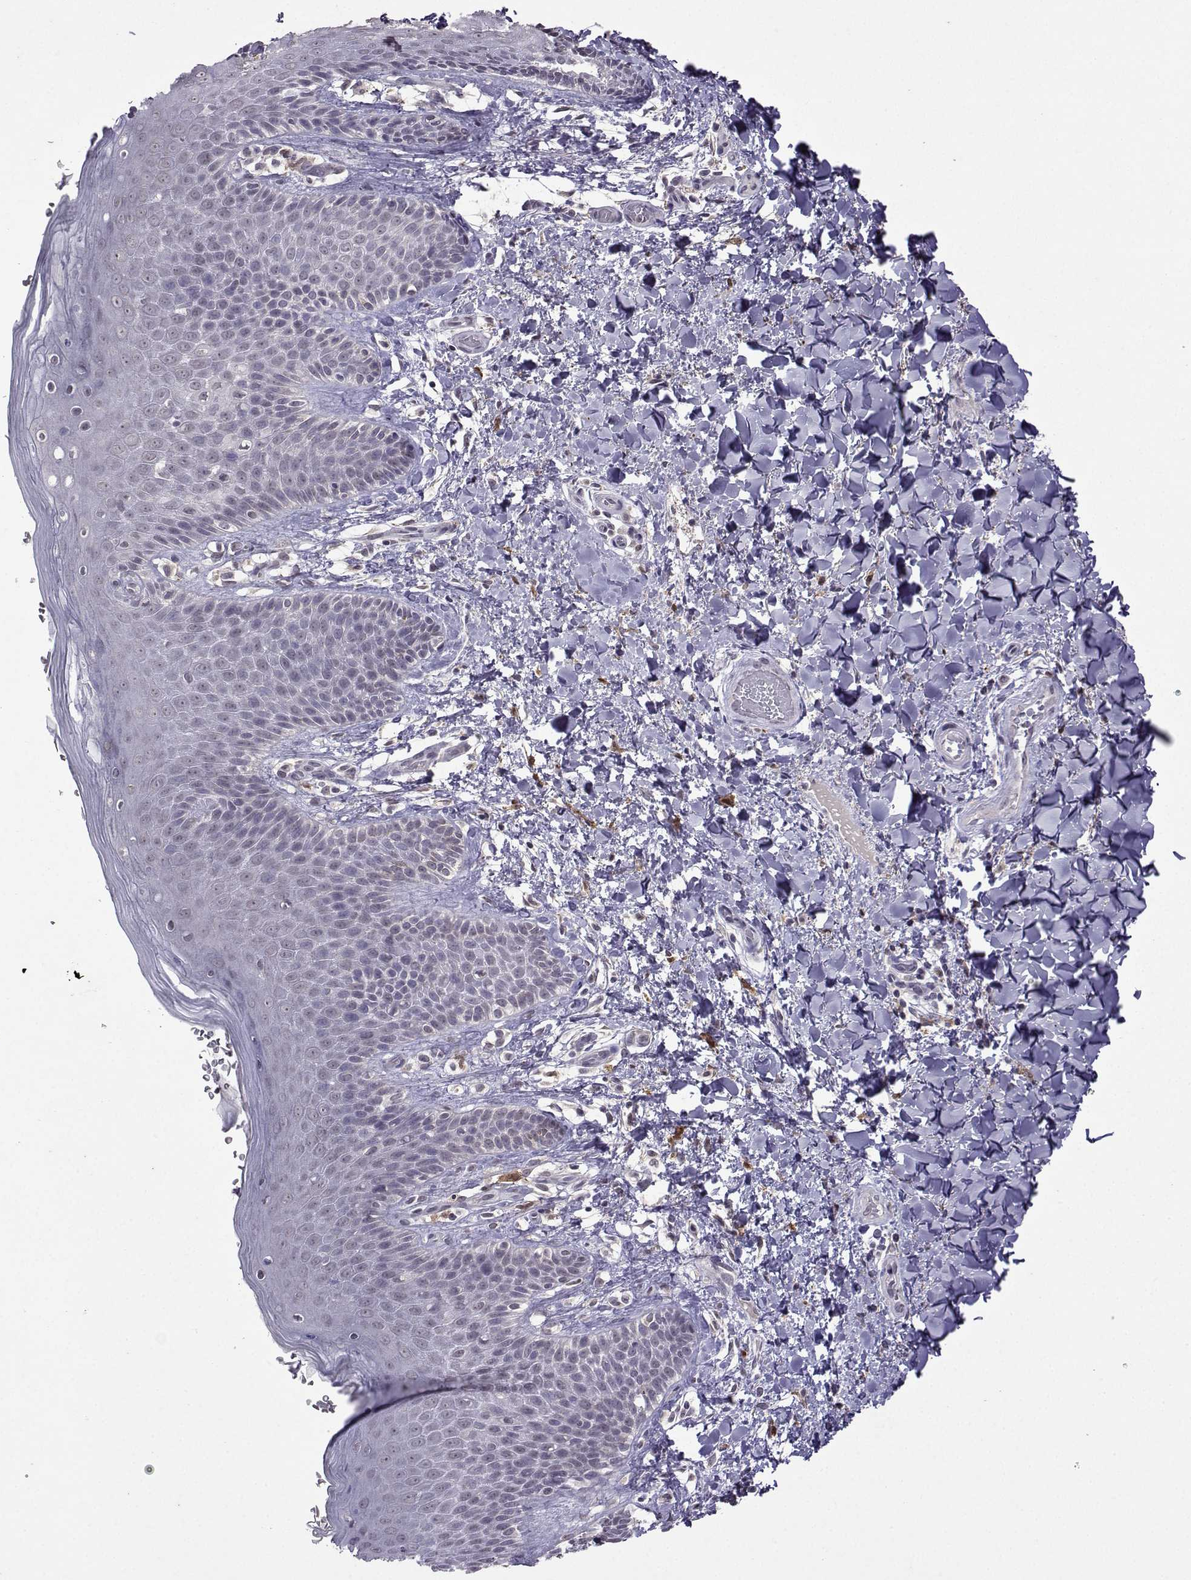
{"staining": {"intensity": "negative", "quantity": "none", "location": "none"}, "tissue": "skin", "cell_type": "Epidermal cells", "image_type": "normal", "snomed": [{"axis": "morphology", "description": "Normal tissue, NOS"}, {"axis": "topography", "description": "Anal"}], "caption": "Immunohistochemistry of normal human skin exhibits no staining in epidermal cells.", "gene": "CCL28", "patient": {"sex": "male", "age": 36}}